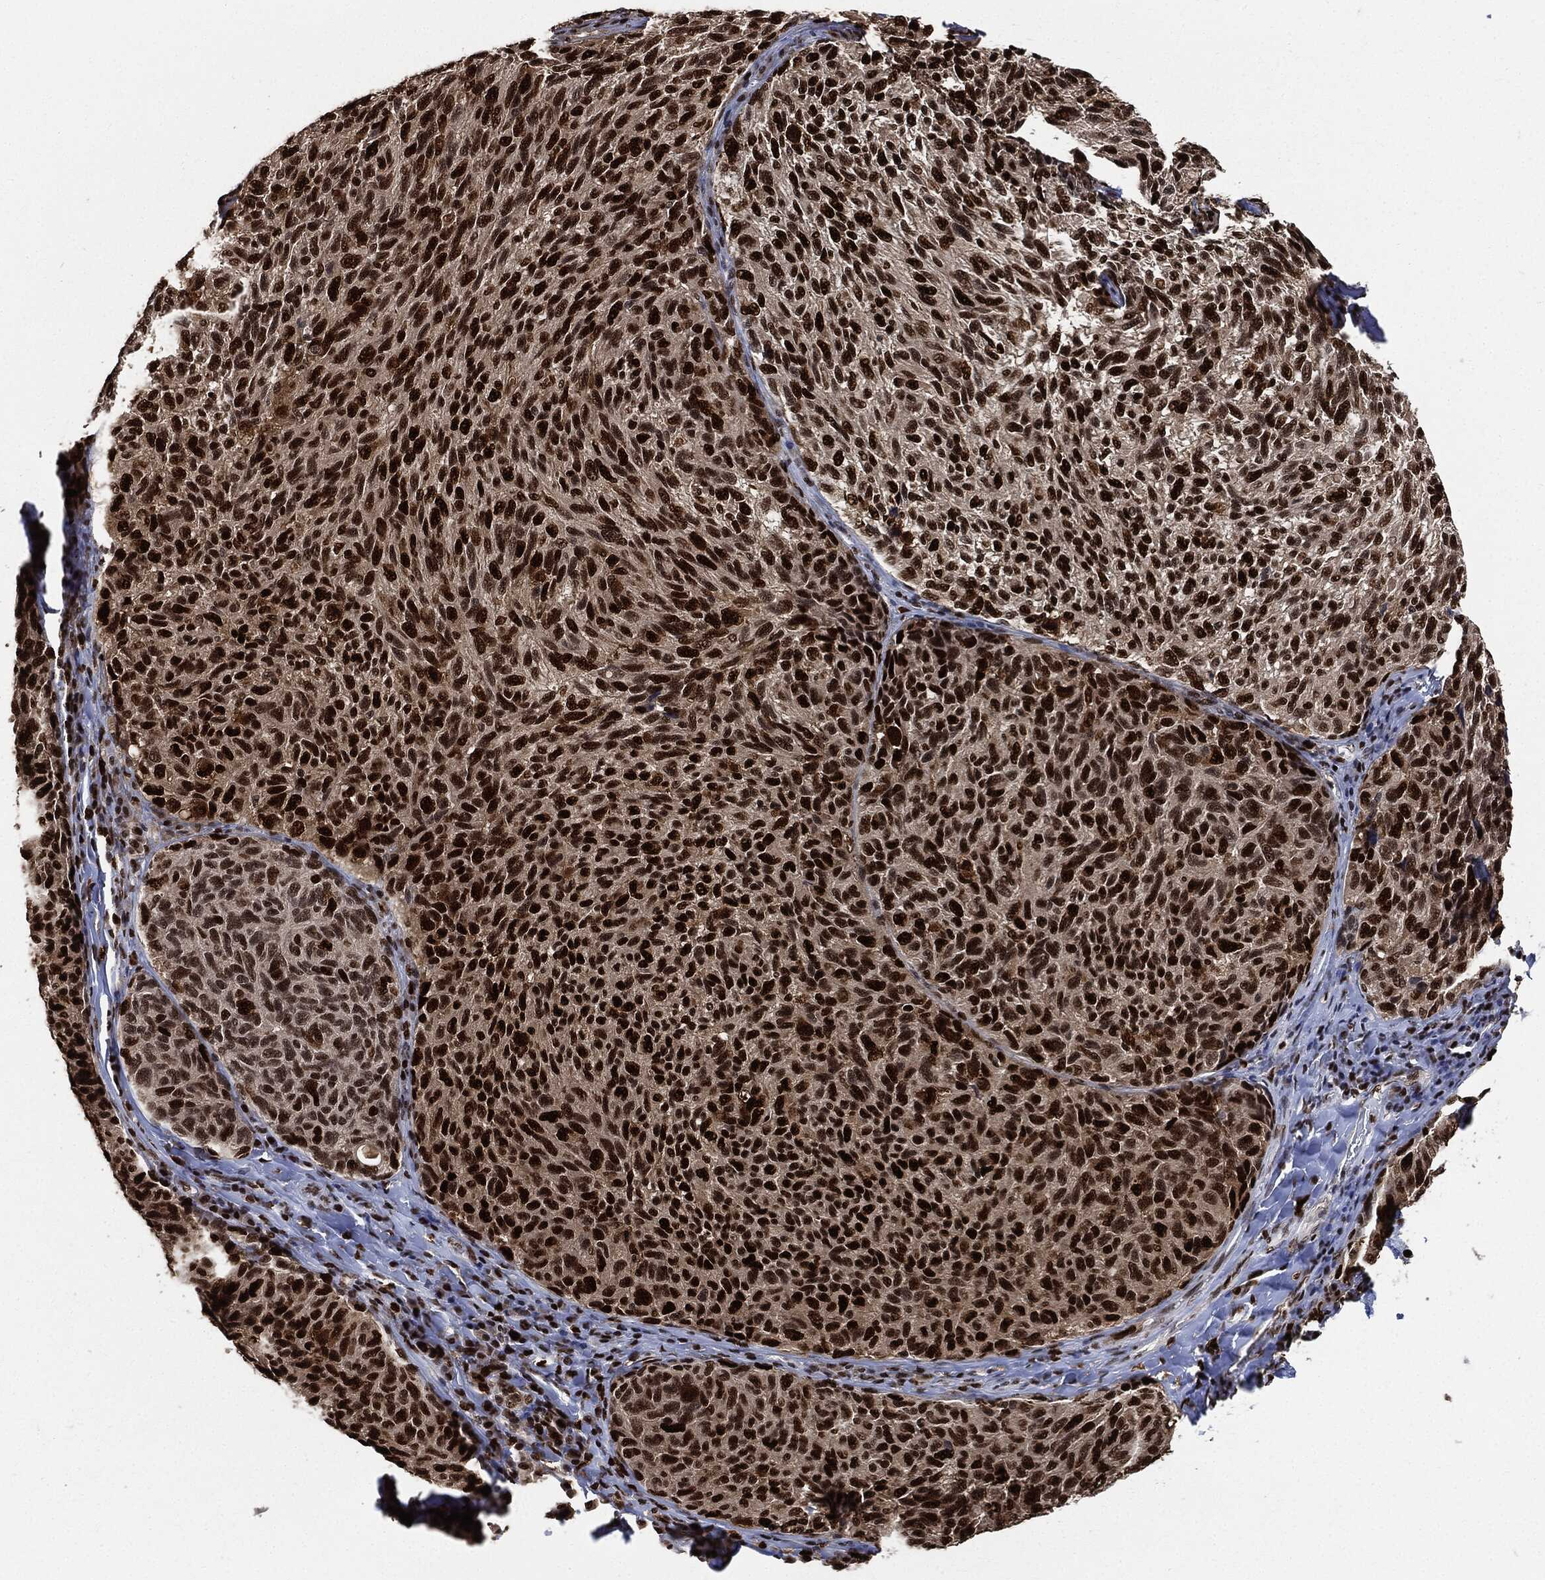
{"staining": {"intensity": "strong", "quantity": ">75%", "location": "nuclear"}, "tissue": "melanoma", "cell_type": "Tumor cells", "image_type": "cancer", "snomed": [{"axis": "morphology", "description": "Malignant melanoma, NOS"}, {"axis": "topography", "description": "Skin"}], "caption": "Immunohistochemistry (IHC) micrograph of neoplastic tissue: human malignant melanoma stained using immunohistochemistry demonstrates high levels of strong protein expression localized specifically in the nuclear of tumor cells, appearing as a nuclear brown color.", "gene": "PCNA", "patient": {"sex": "female", "age": 73}}